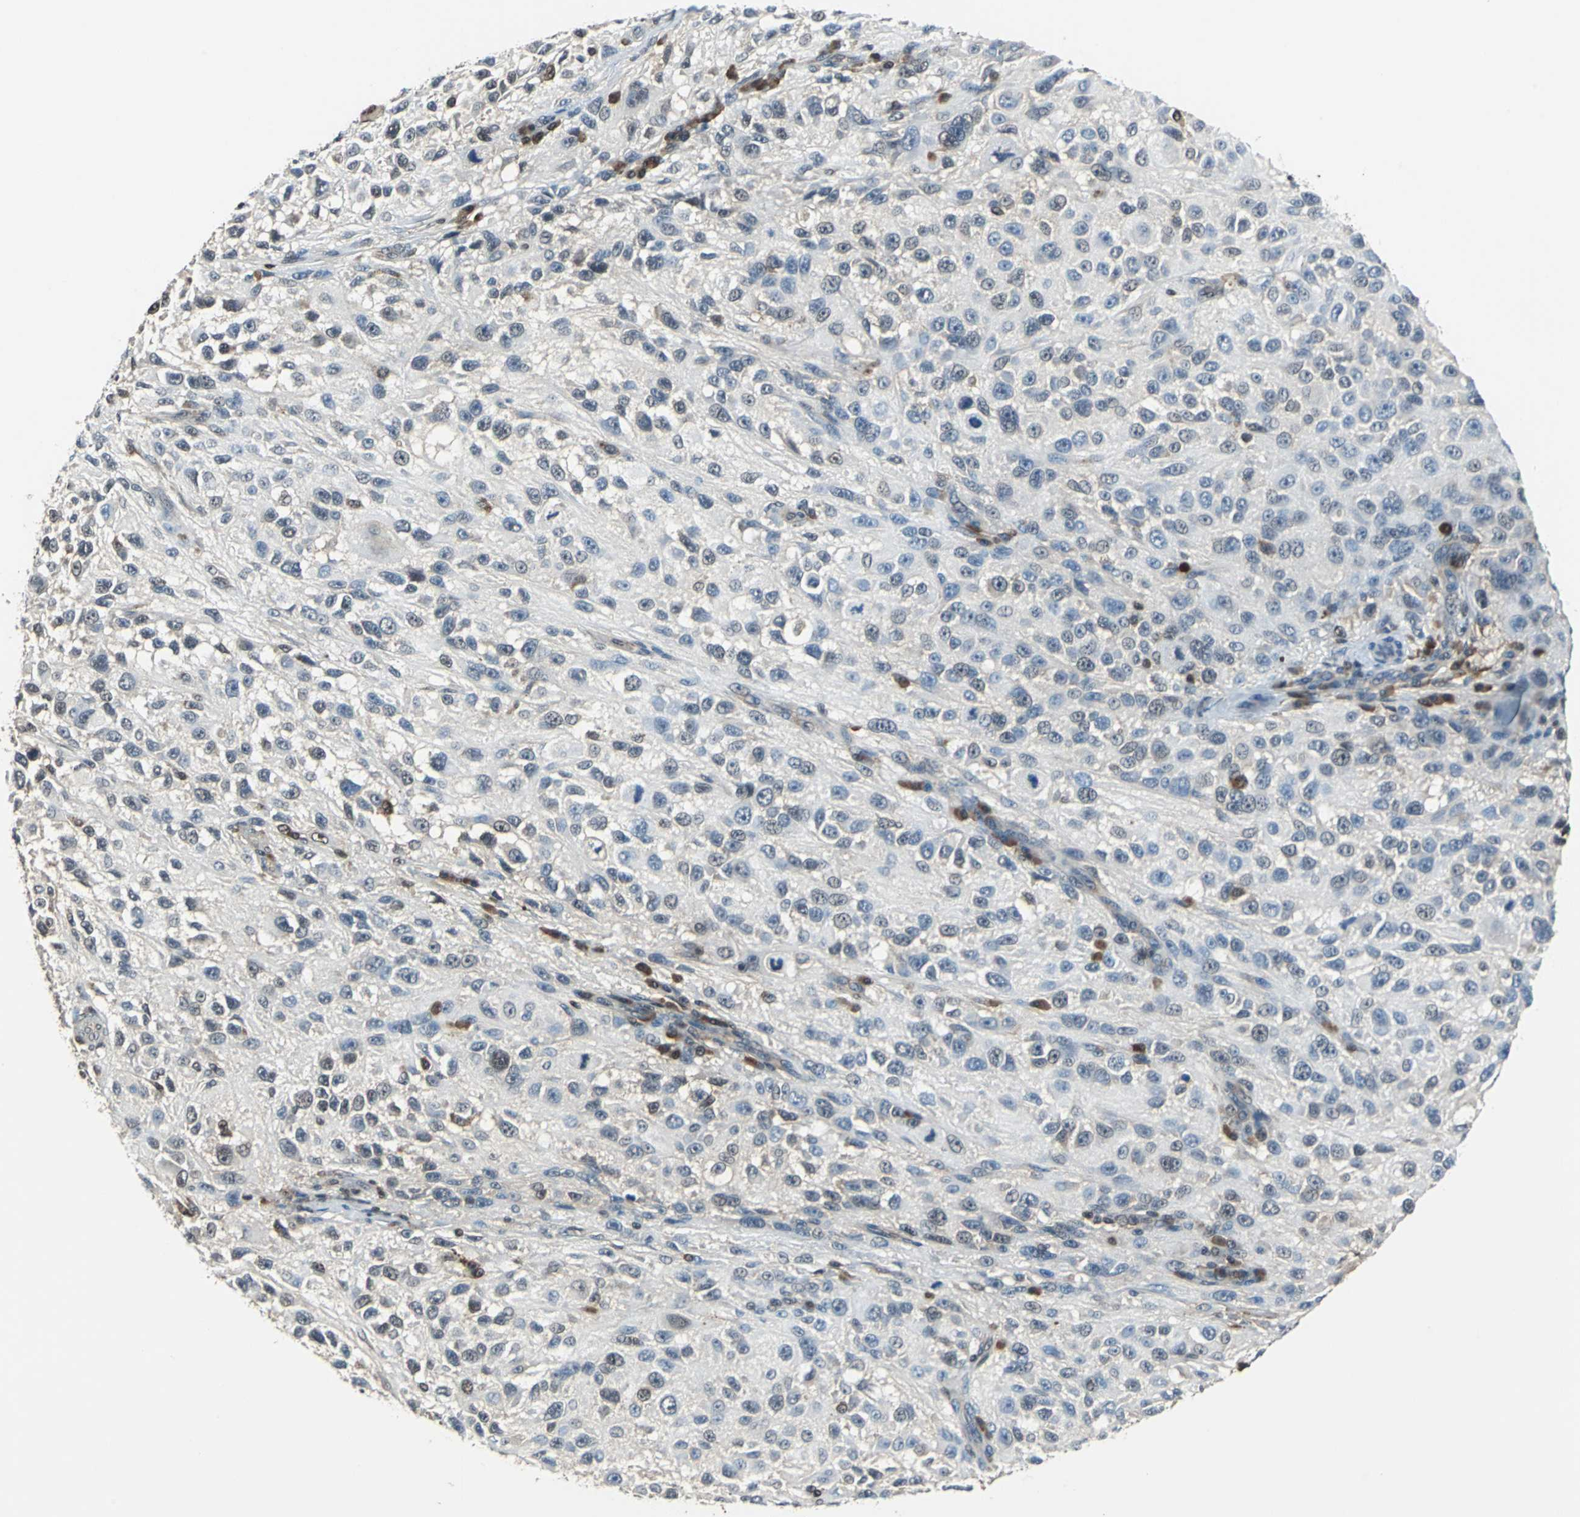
{"staining": {"intensity": "negative", "quantity": "none", "location": "none"}, "tissue": "melanoma", "cell_type": "Tumor cells", "image_type": "cancer", "snomed": [{"axis": "morphology", "description": "Necrosis, NOS"}, {"axis": "morphology", "description": "Malignant melanoma, NOS"}, {"axis": "topography", "description": "Skin"}], "caption": "This micrograph is of melanoma stained with immunohistochemistry to label a protein in brown with the nuclei are counter-stained blue. There is no positivity in tumor cells.", "gene": "PSME1", "patient": {"sex": "female", "age": 87}}